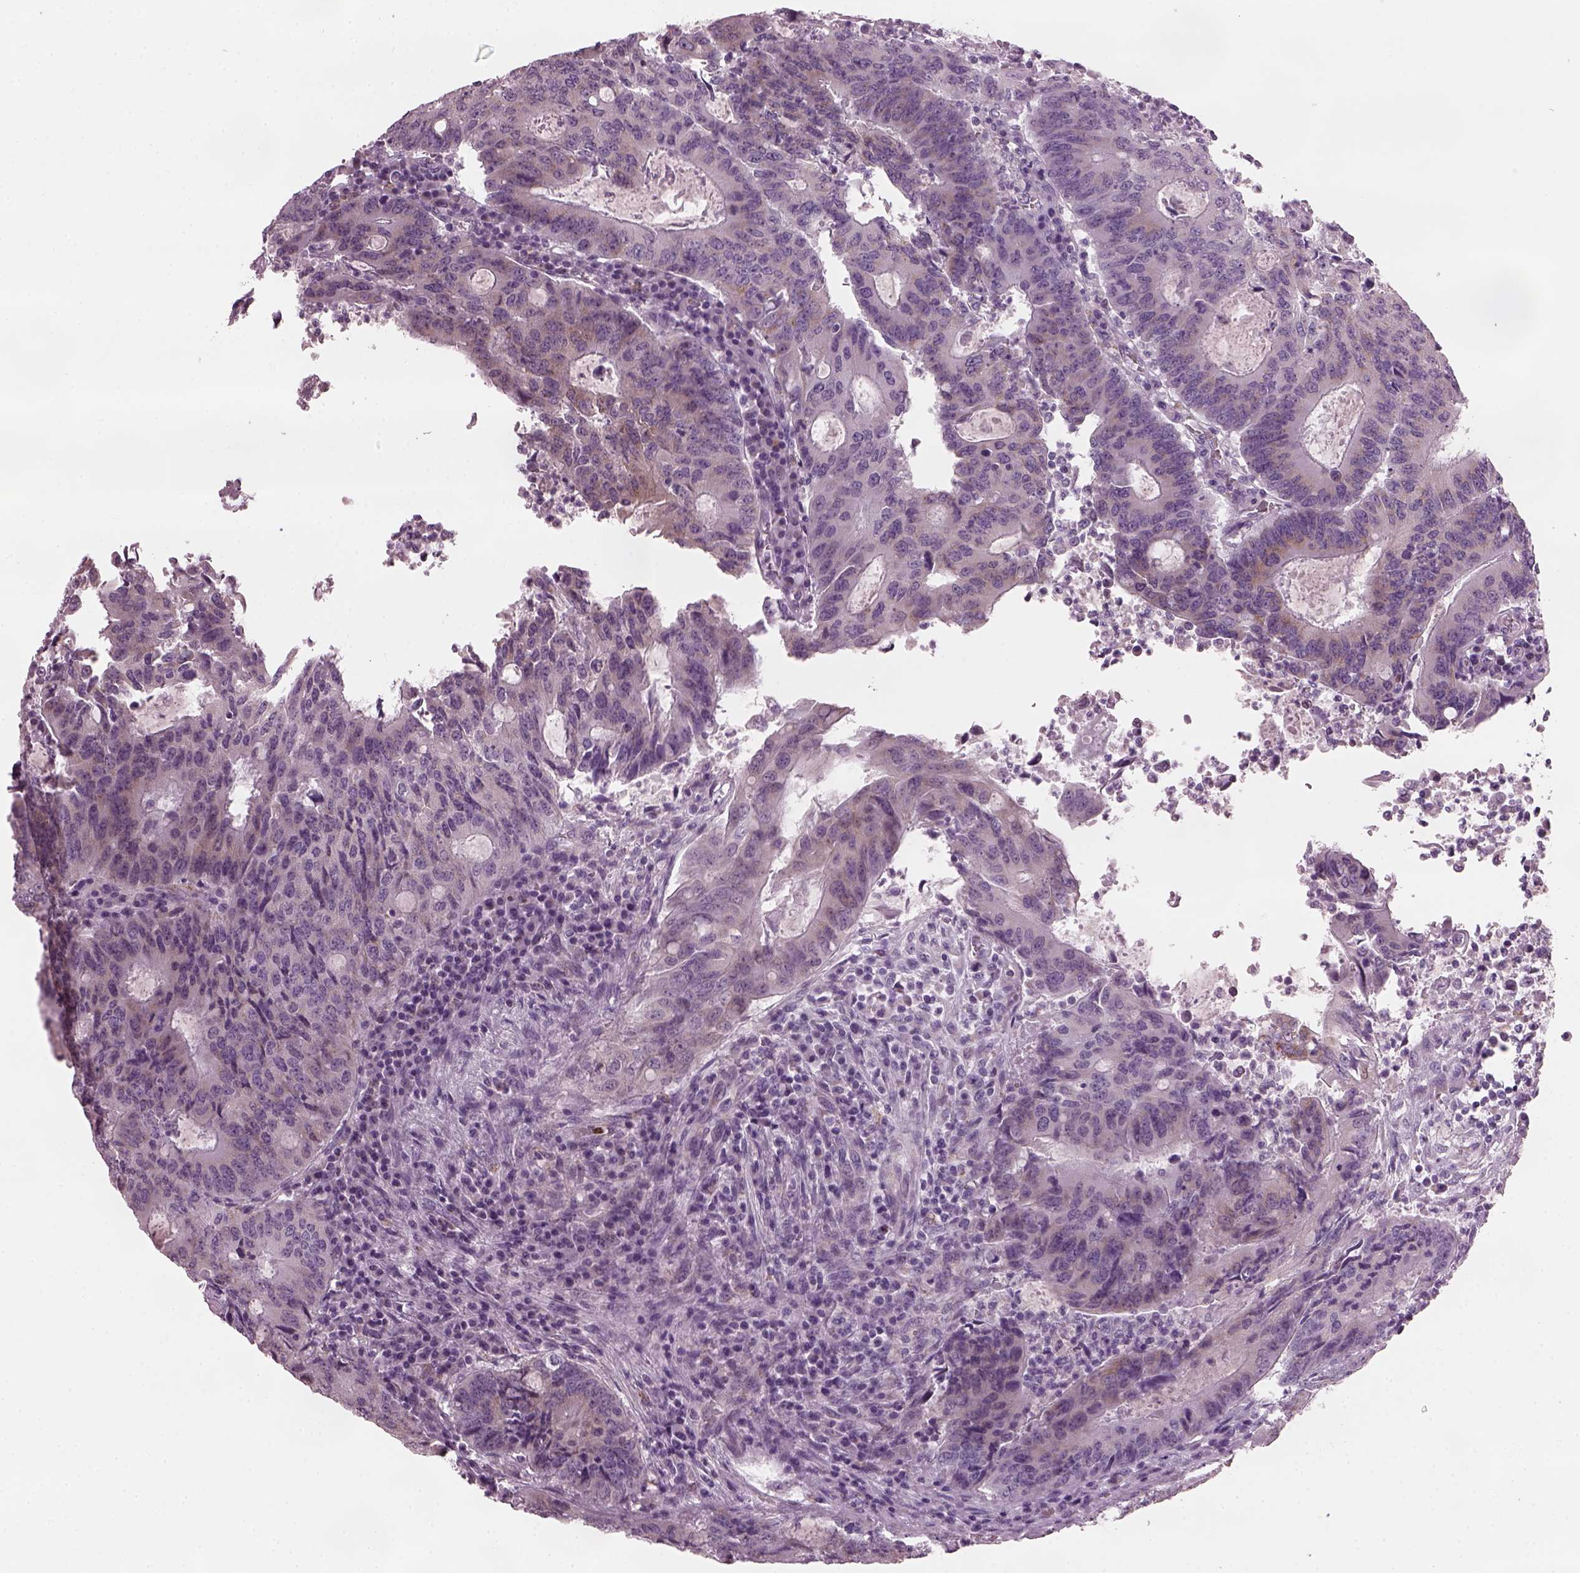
{"staining": {"intensity": "weak", "quantity": "25%-75%", "location": "cytoplasmic/membranous"}, "tissue": "colorectal cancer", "cell_type": "Tumor cells", "image_type": "cancer", "snomed": [{"axis": "morphology", "description": "Adenocarcinoma, NOS"}, {"axis": "topography", "description": "Colon"}], "caption": "Immunohistochemical staining of colorectal cancer (adenocarcinoma) demonstrates weak cytoplasmic/membranous protein positivity in about 25%-75% of tumor cells. The staining was performed using DAB (3,3'-diaminobenzidine) to visualize the protein expression in brown, while the nuclei were stained in blue with hematoxylin (Magnification: 20x).", "gene": "PRR9", "patient": {"sex": "male", "age": 67}}